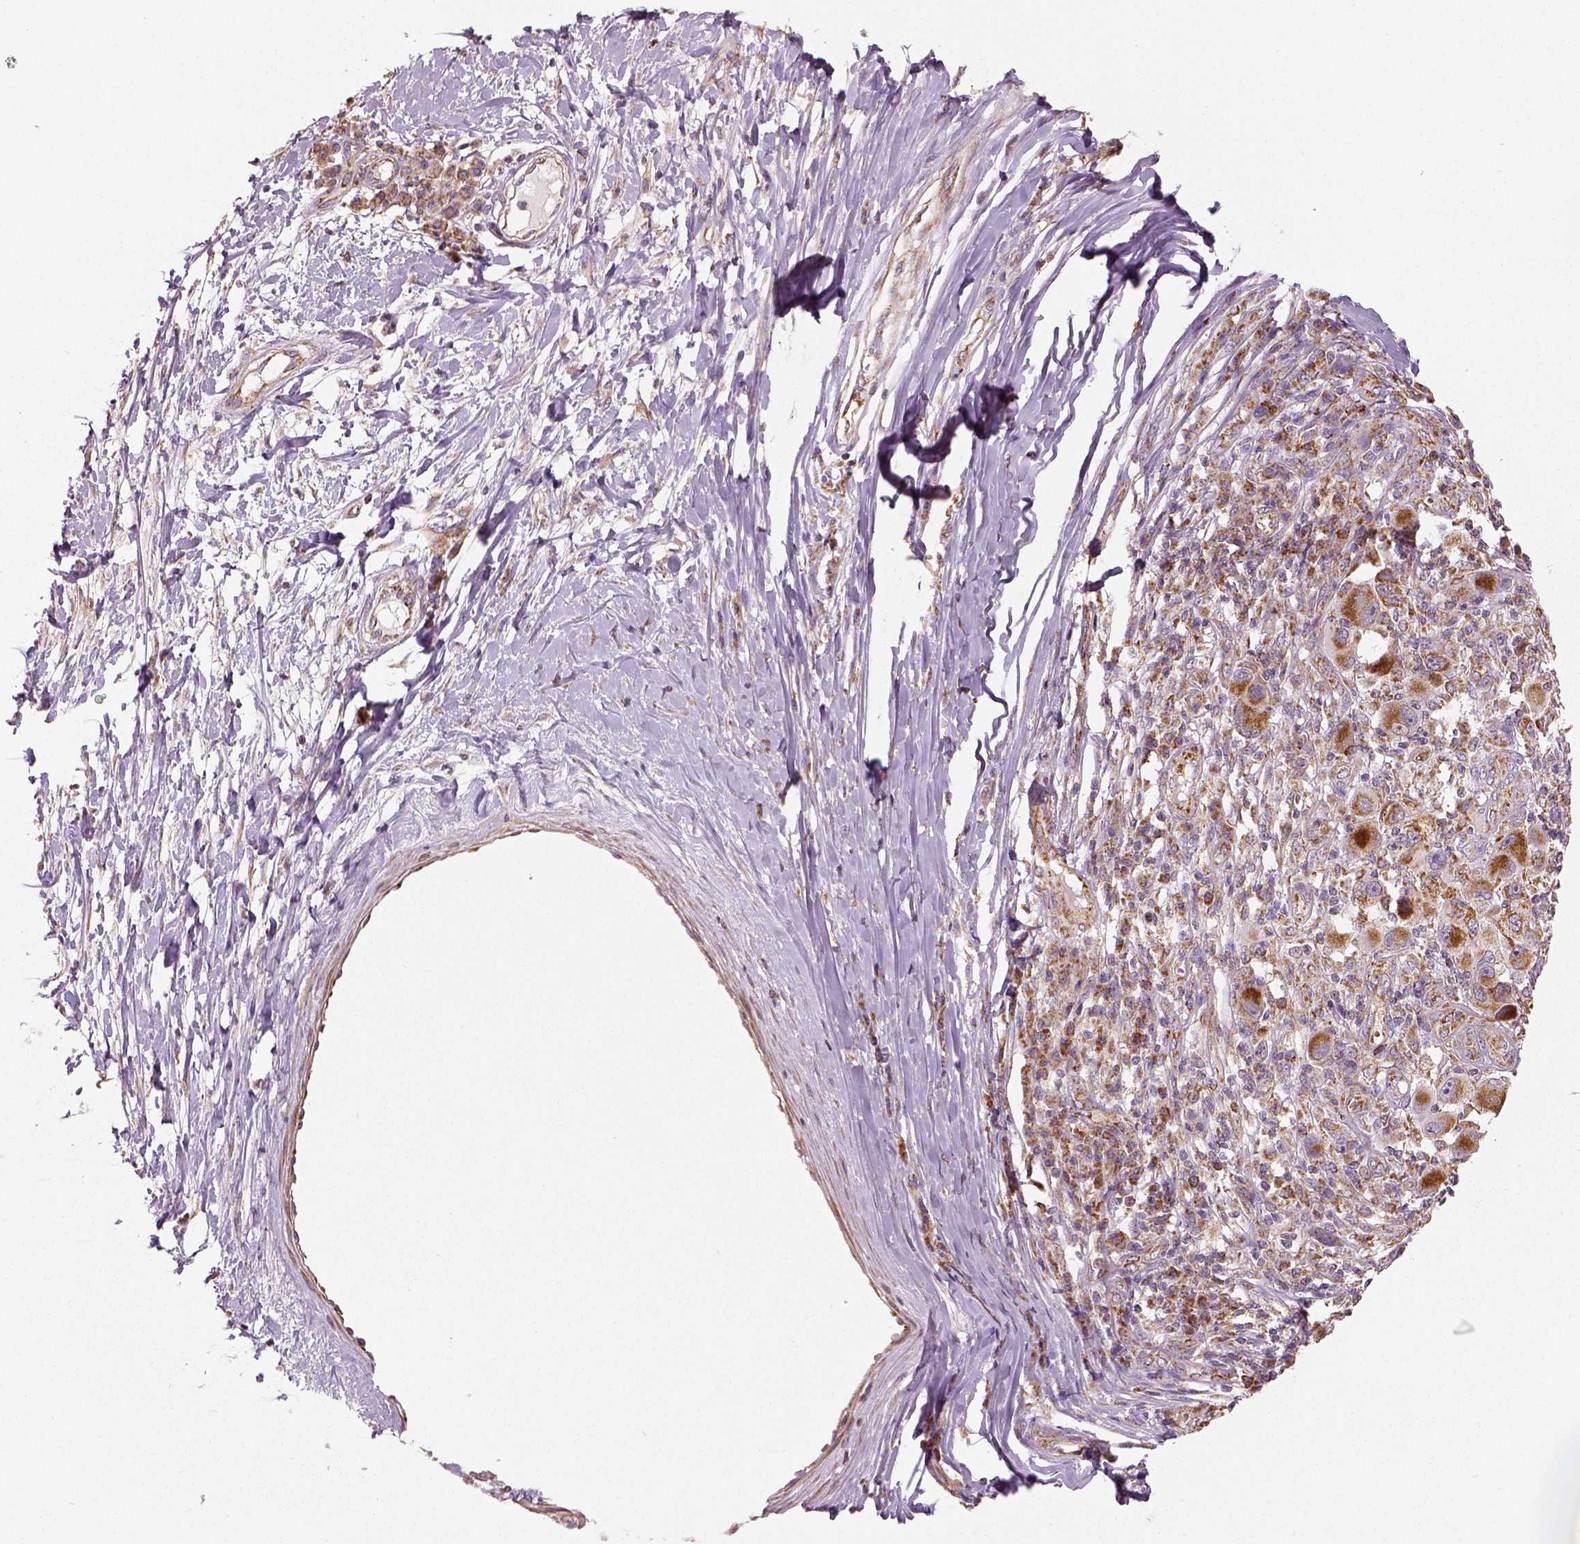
{"staining": {"intensity": "moderate", "quantity": ">75%", "location": "cytoplasmic/membranous"}, "tissue": "melanoma", "cell_type": "Tumor cells", "image_type": "cancer", "snomed": [{"axis": "morphology", "description": "Malignant melanoma, NOS"}, {"axis": "topography", "description": "Skin"}], "caption": "Human malignant melanoma stained with a brown dye shows moderate cytoplasmic/membranous positive staining in about >75% of tumor cells.", "gene": "PGAM5", "patient": {"sex": "male", "age": 53}}